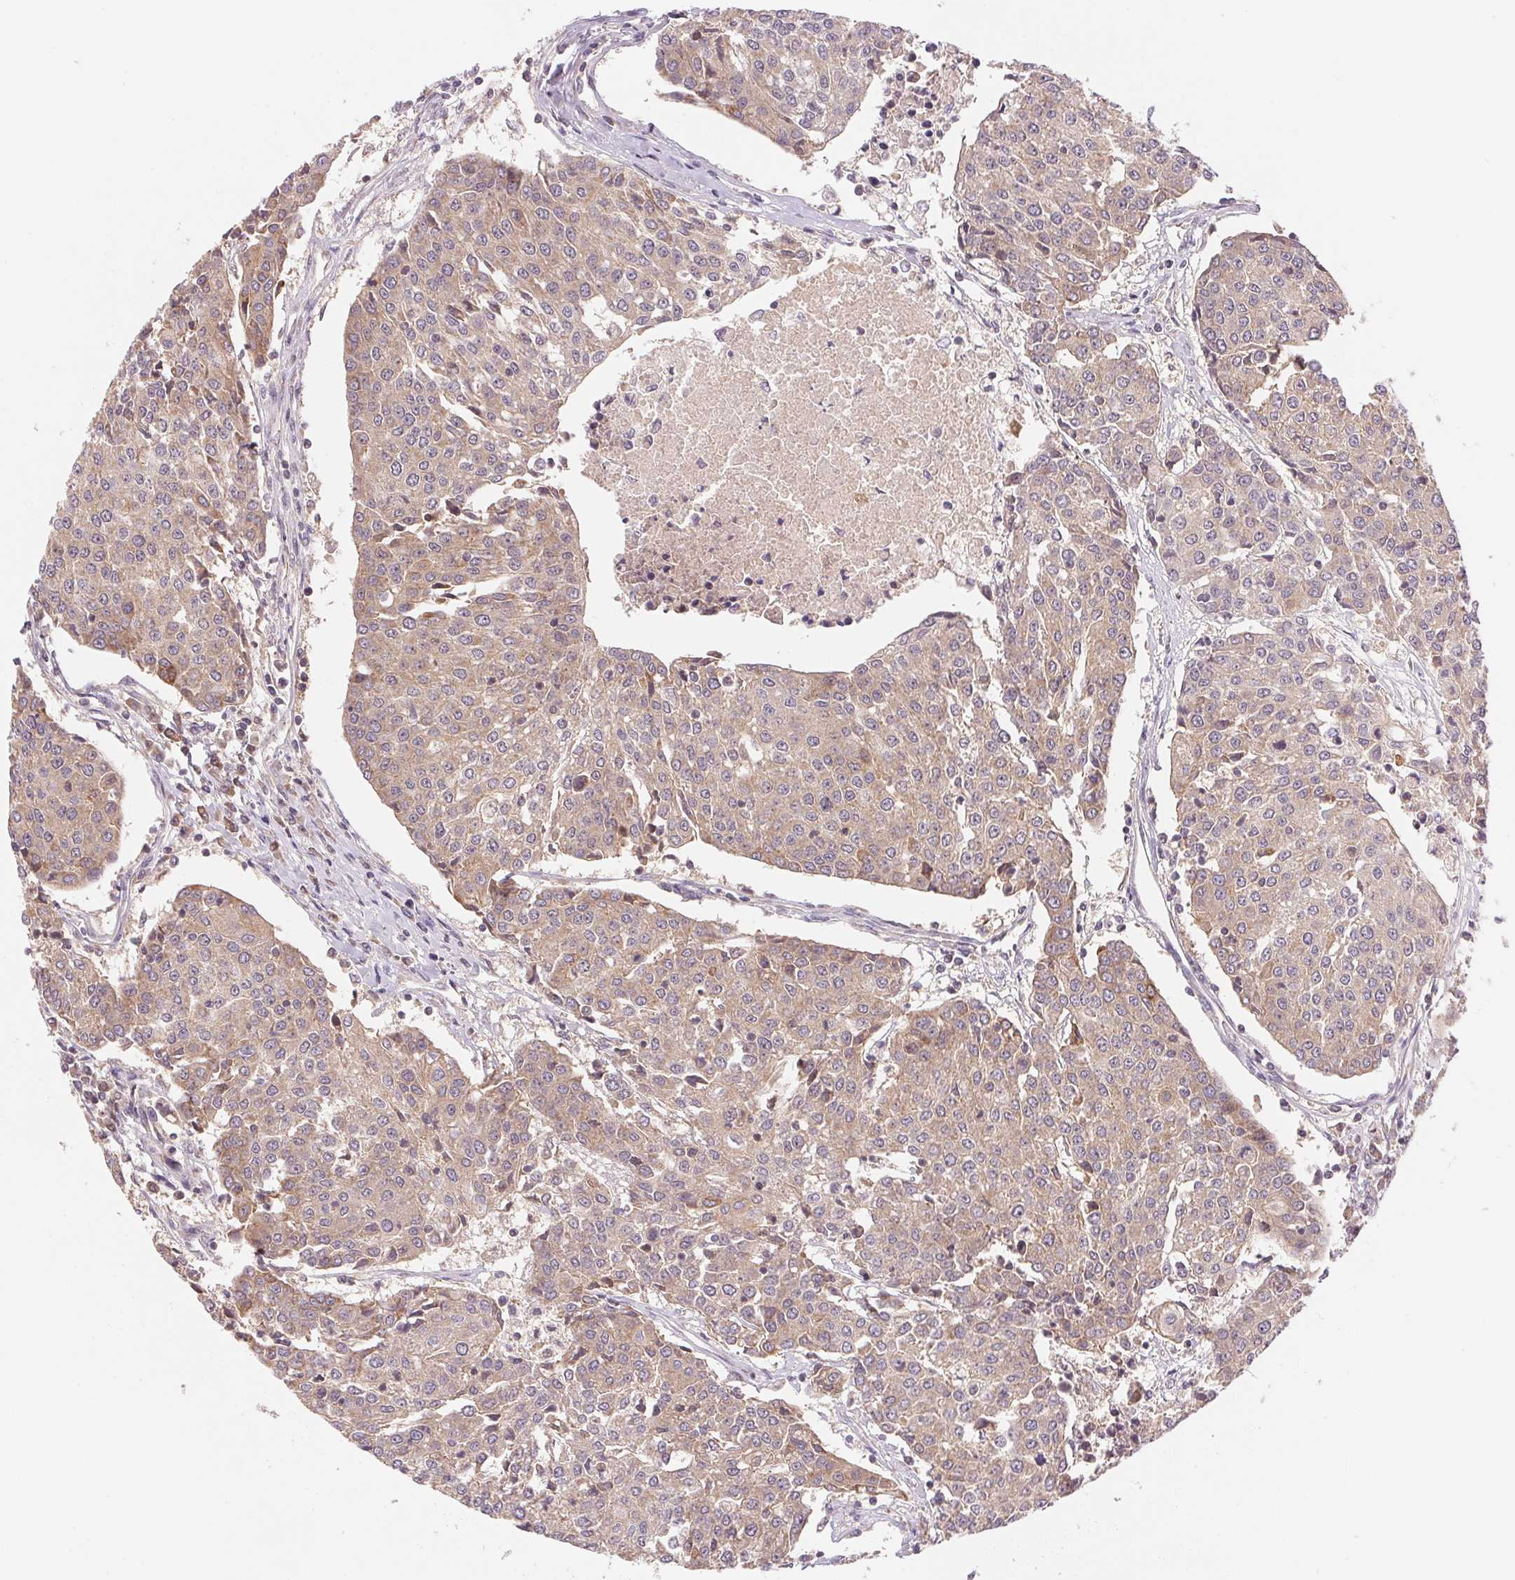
{"staining": {"intensity": "weak", "quantity": ">75%", "location": "cytoplasmic/membranous"}, "tissue": "urothelial cancer", "cell_type": "Tumor cells", "image_type": "cancer", "snomed": [{"axis": "morphology", "description": "Urothelial carcinoma, High grade"}, {"axis": "topography", "description": "Urinary bladder"}], "caption": "There is low levels of weak cytoplasmic/membranous expression in tumor cells of urothelial cancer, as demonstrated by immunohistochemical staining (brown color).", "gene": "BNIP5", "patient": {"sex": "female", "age": 85}}